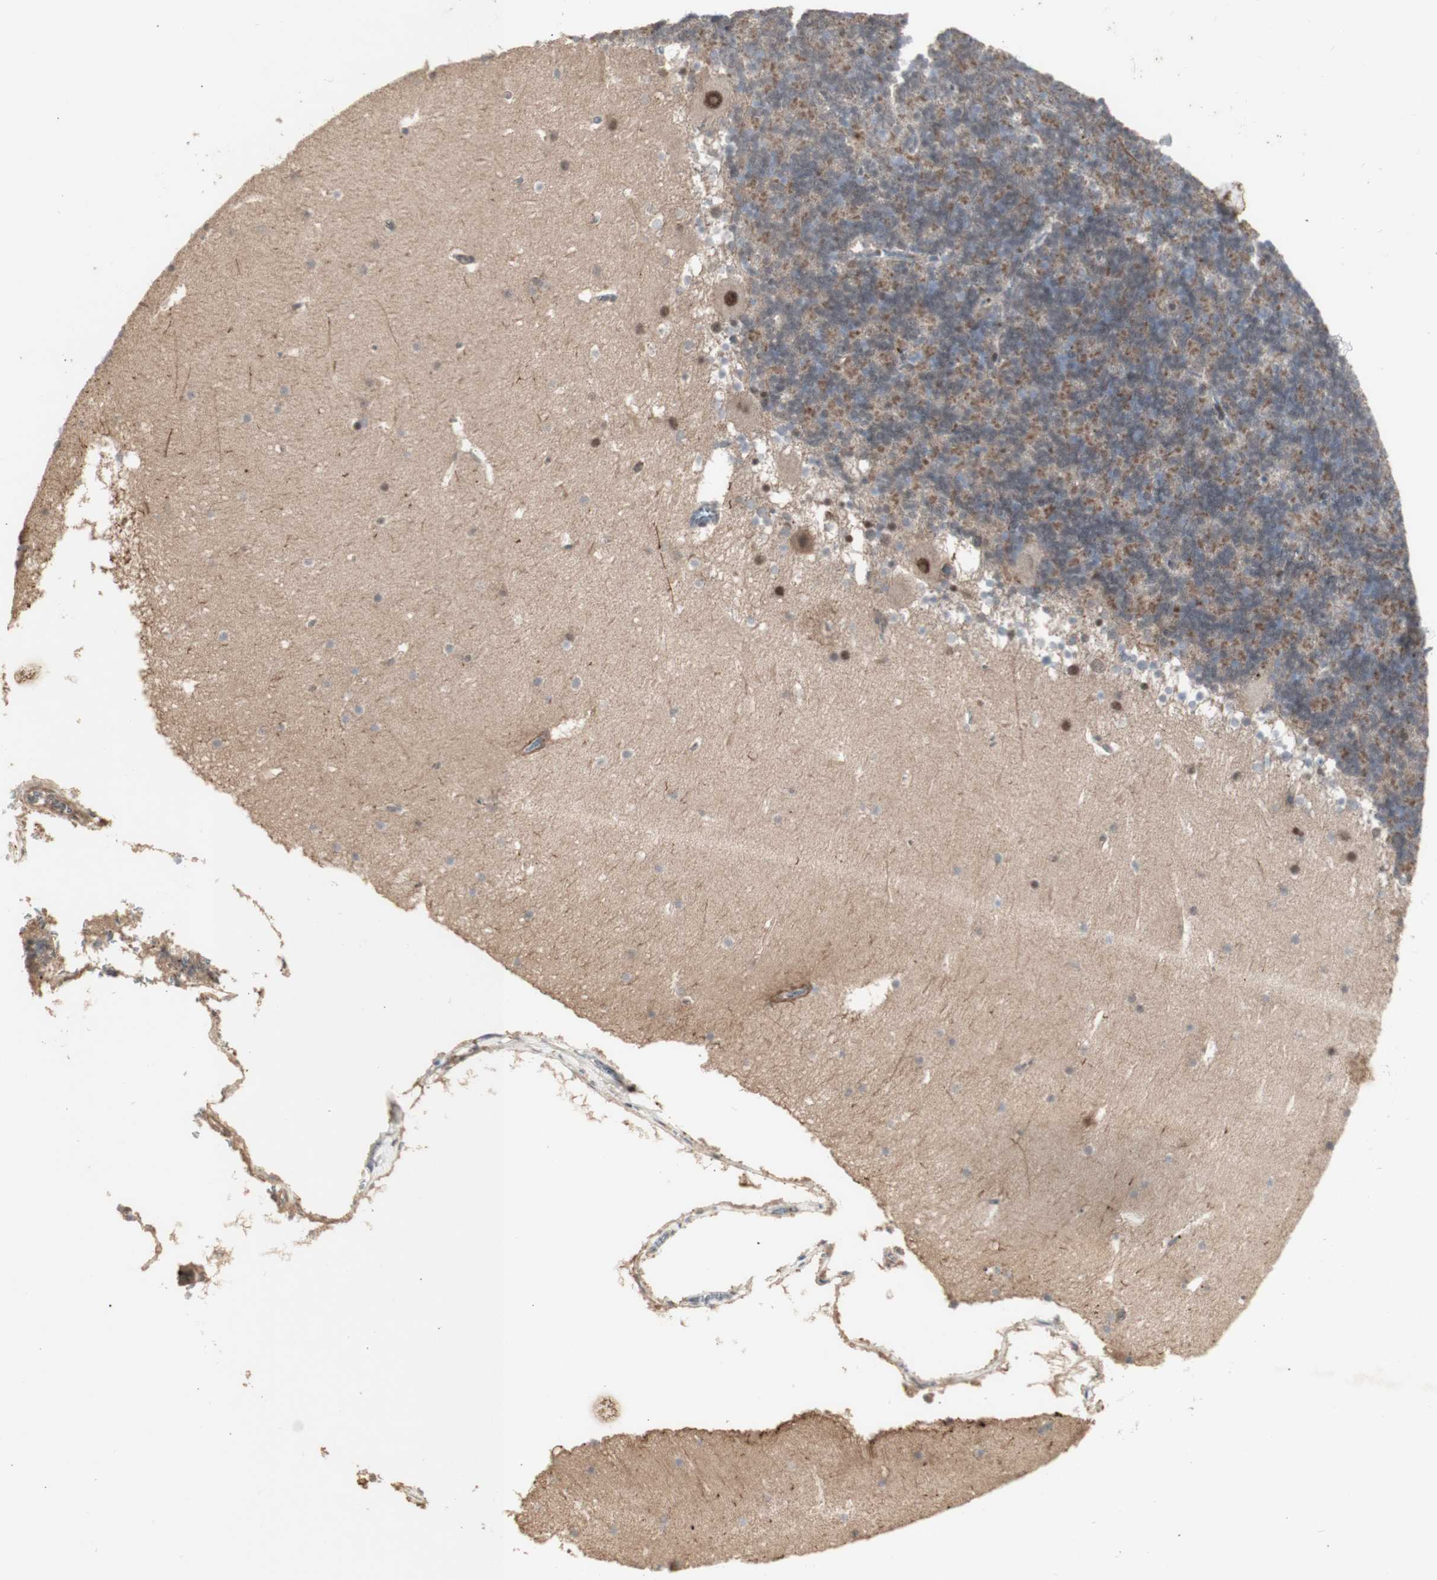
{"staining": {"intensity": "moderate", "quantity": ">75%", "location": "cytoplasmic/membranous"}, "tissue": "cerebellum", "cell_type": "Cells in granular layer", "image_type": "normal", "snomed": [{"axis": "morphology", "description": "Normal tissue, NOS"}, {"axis": "topography", "description": "Cerebellum"}], "caption": "Cerebellum stained for a protein demonstrates moderate cytoplasmic/membranous positivity in cells in granular layer. The protein of interest is shown in brown color, while the nuclei are stained blue.", "gene": "ALOX12", "patient": {"sex": "male", "age": 45}}